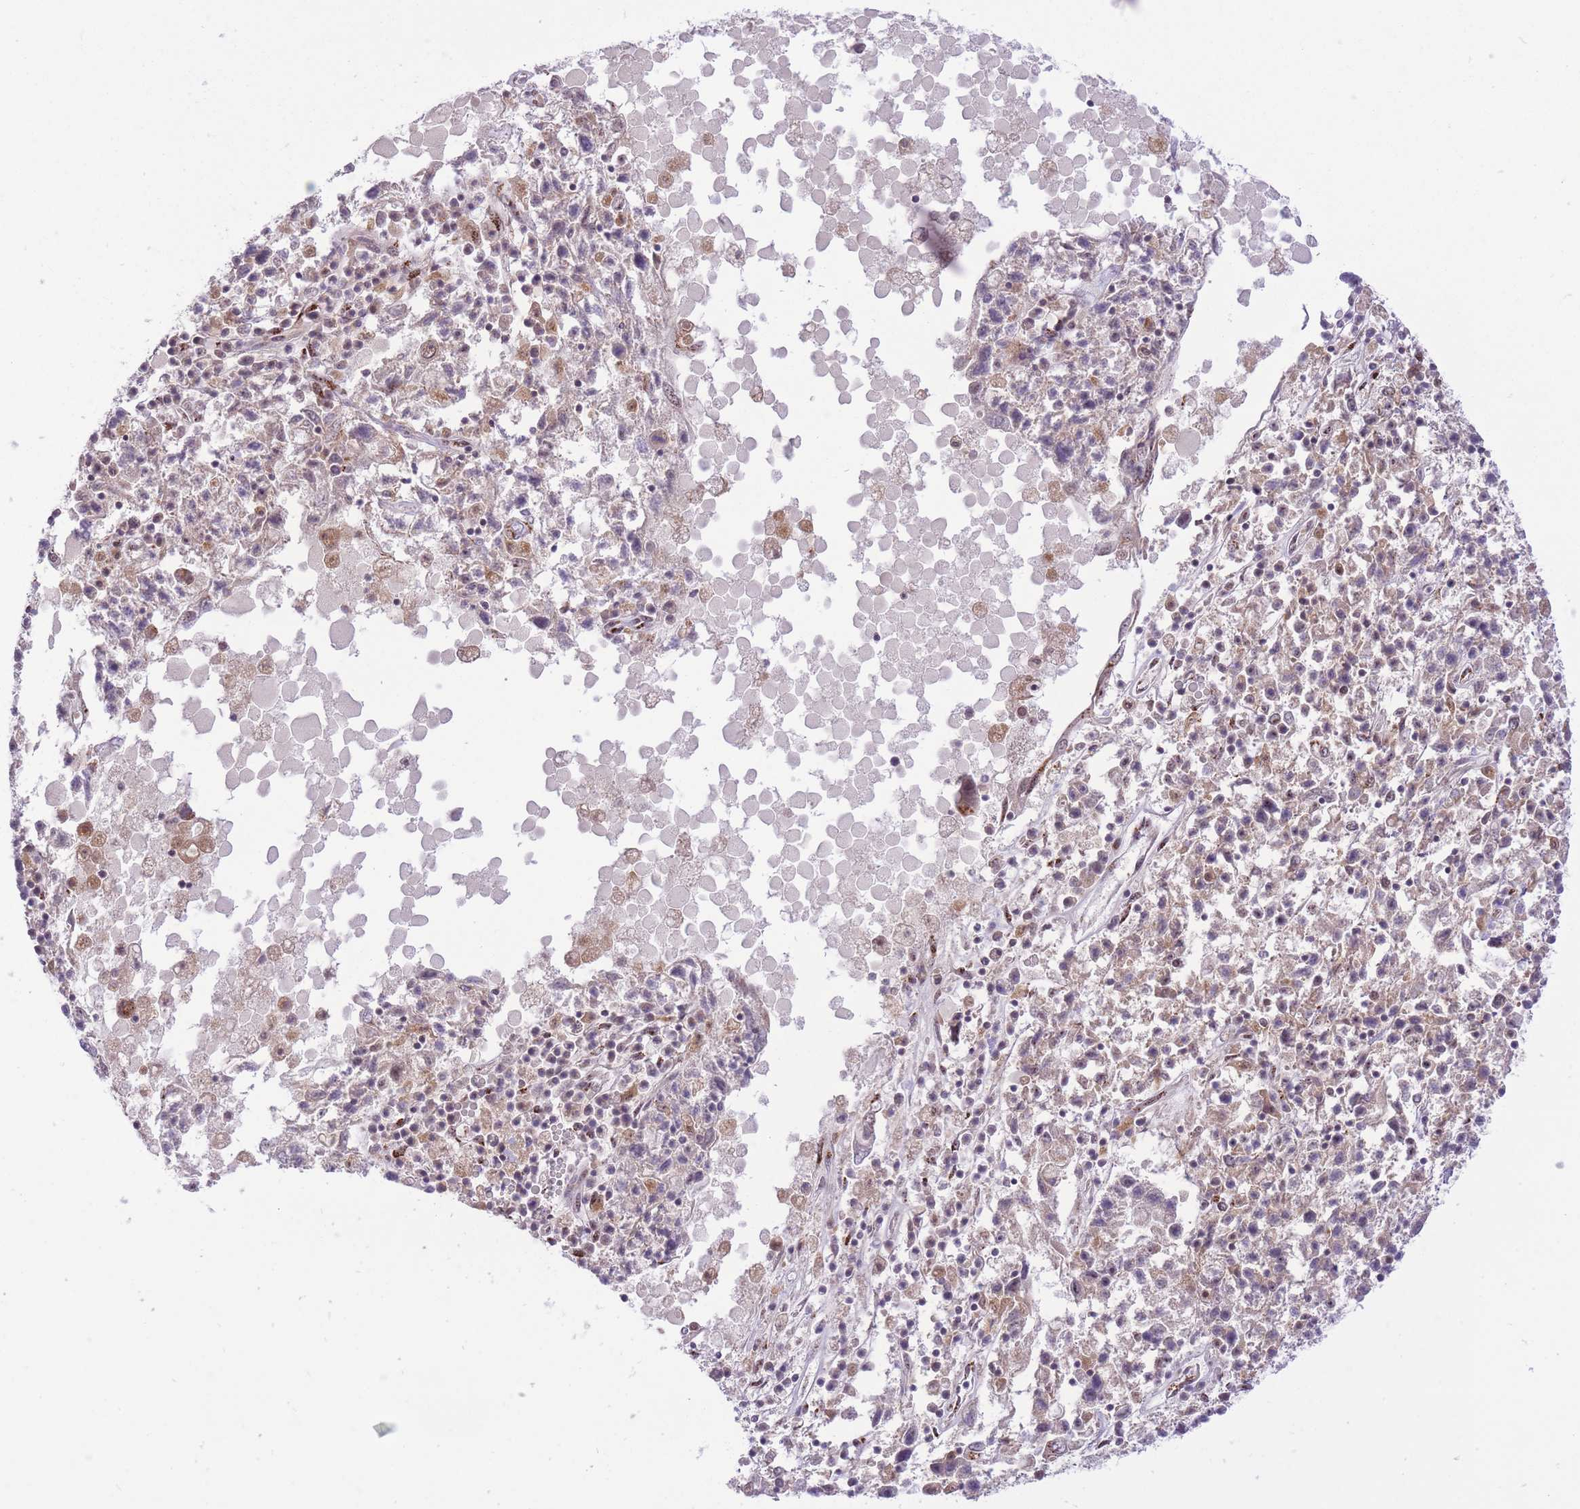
{"staining": {"intensity": "moderate", "quantity": "25%-75%", "location": "cytoplasmic/membranous"}, "tissue": "ovarian cancer", "cell_type": "Tumor cells", "image_type": "cancer", "snomed": [{"axis": "morphology", "description": "Carcinoma, endometroid"}, {"axis": "topography", "description": "Ovary"}], "caption": "Immunohistochemistry (IHC) (DAB (3,3'-diaminobenzidine)) staining of endometroid carcinoma (ovarian) displays moderate cytoplasmic/membranous protein expression in about 25%-75% of tumor cells.", "gene": "ZBED5", "patient": {"sex": "female", "age": 62}}